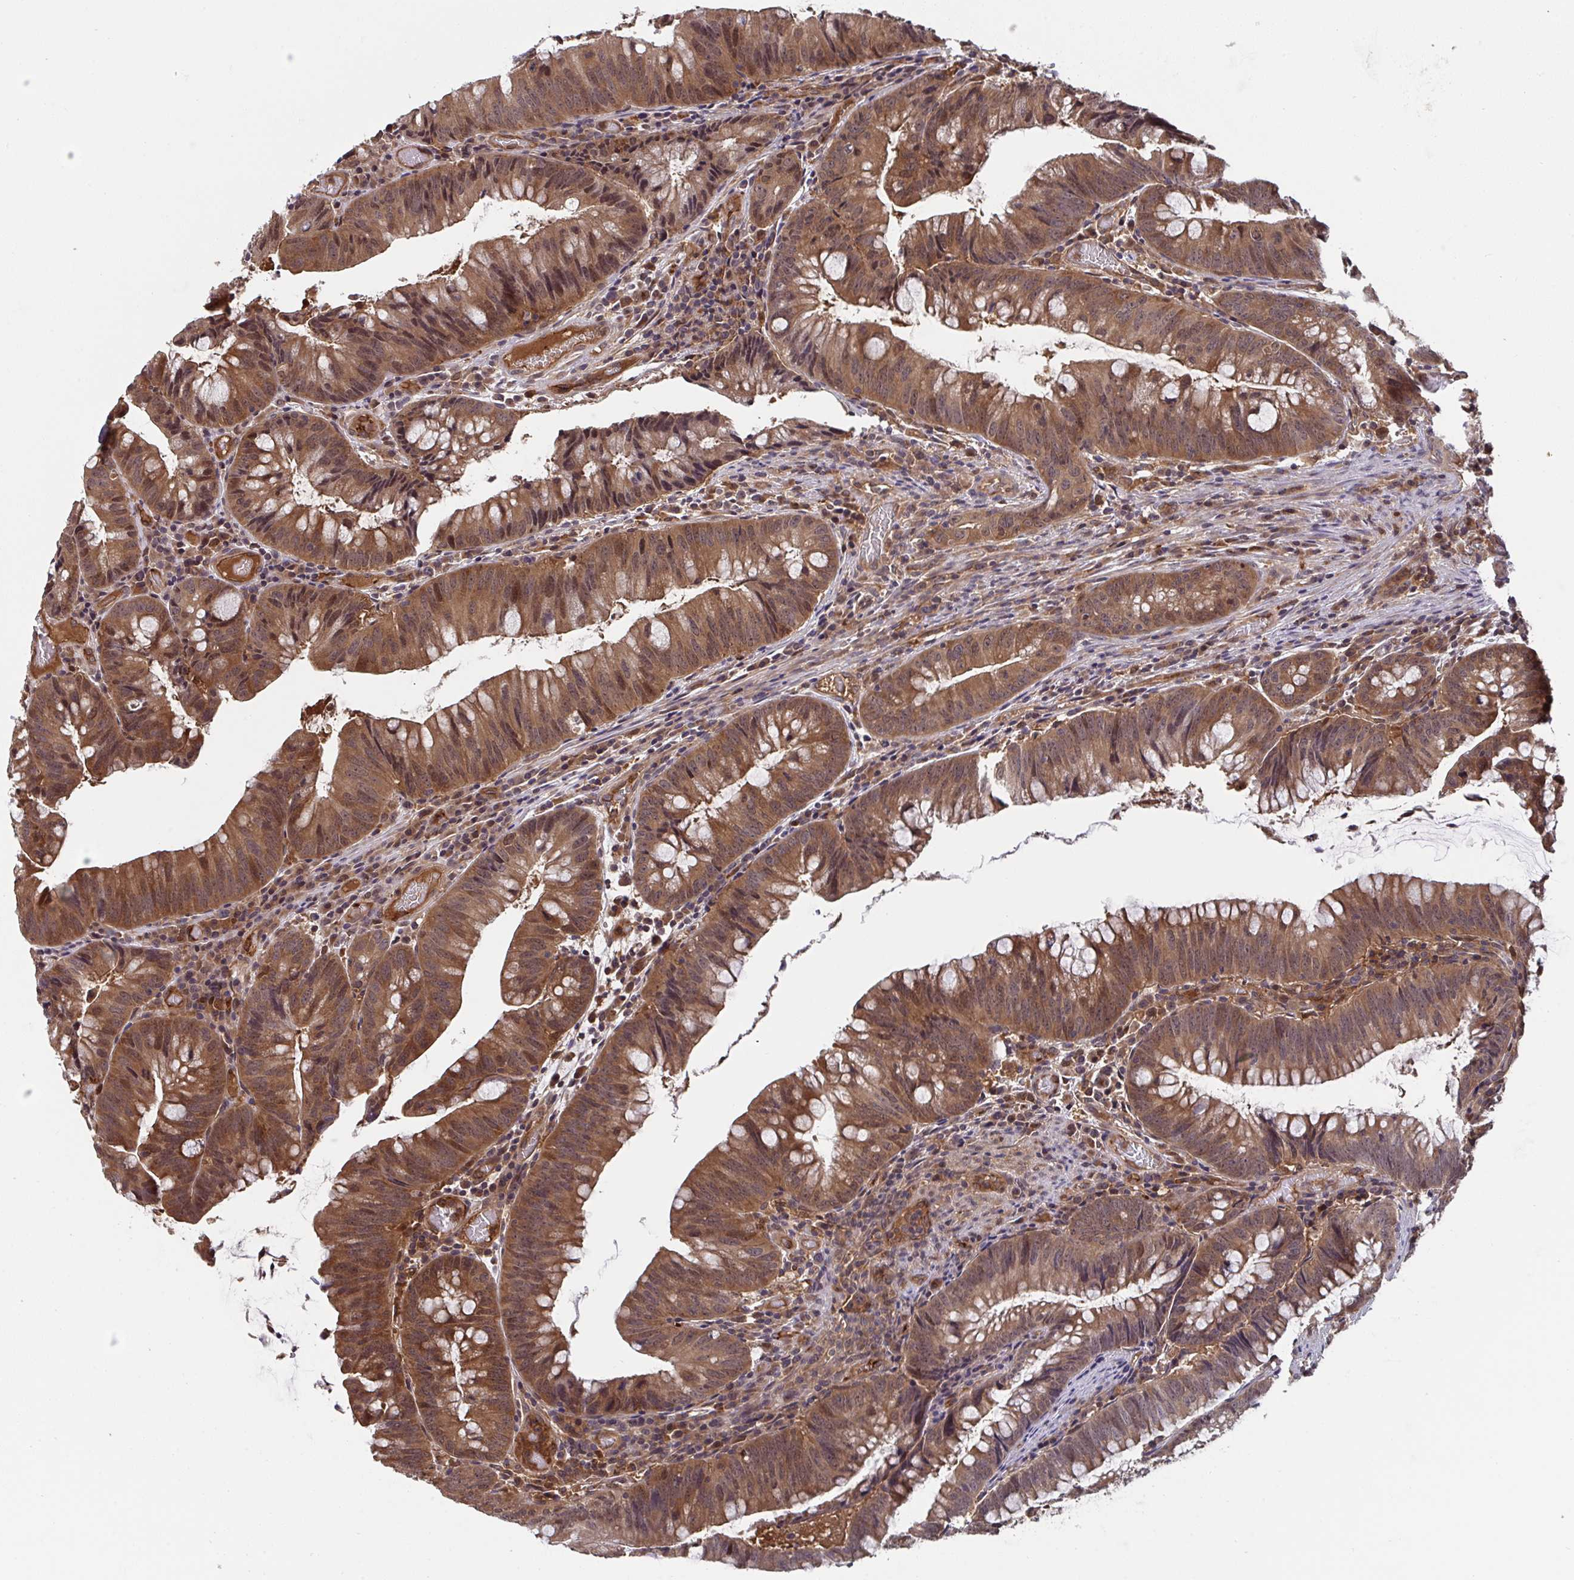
{"staining": {"intensity": "moderate", "quantity": ">75%", "location": "cytoplasmic/membranous,nuclear"}, "tissue": "colorectal cancer", "cell_type": "Tumor cells", "image_type": "cancer", "snomed": [{"axis": "morphology", "description": "Adenocarcinoma, NOS"}, {"axis": "topography", "description": "Colon"}], "caption": "A photomicrograph of adenocarcinoma (colorectal) stained for a protein shows moderate cytoplasmic/membranous and nuclear brown staining in tumor cells.", "gene": "TIGAR", "patient": {"sex": "male", "age": 62}}